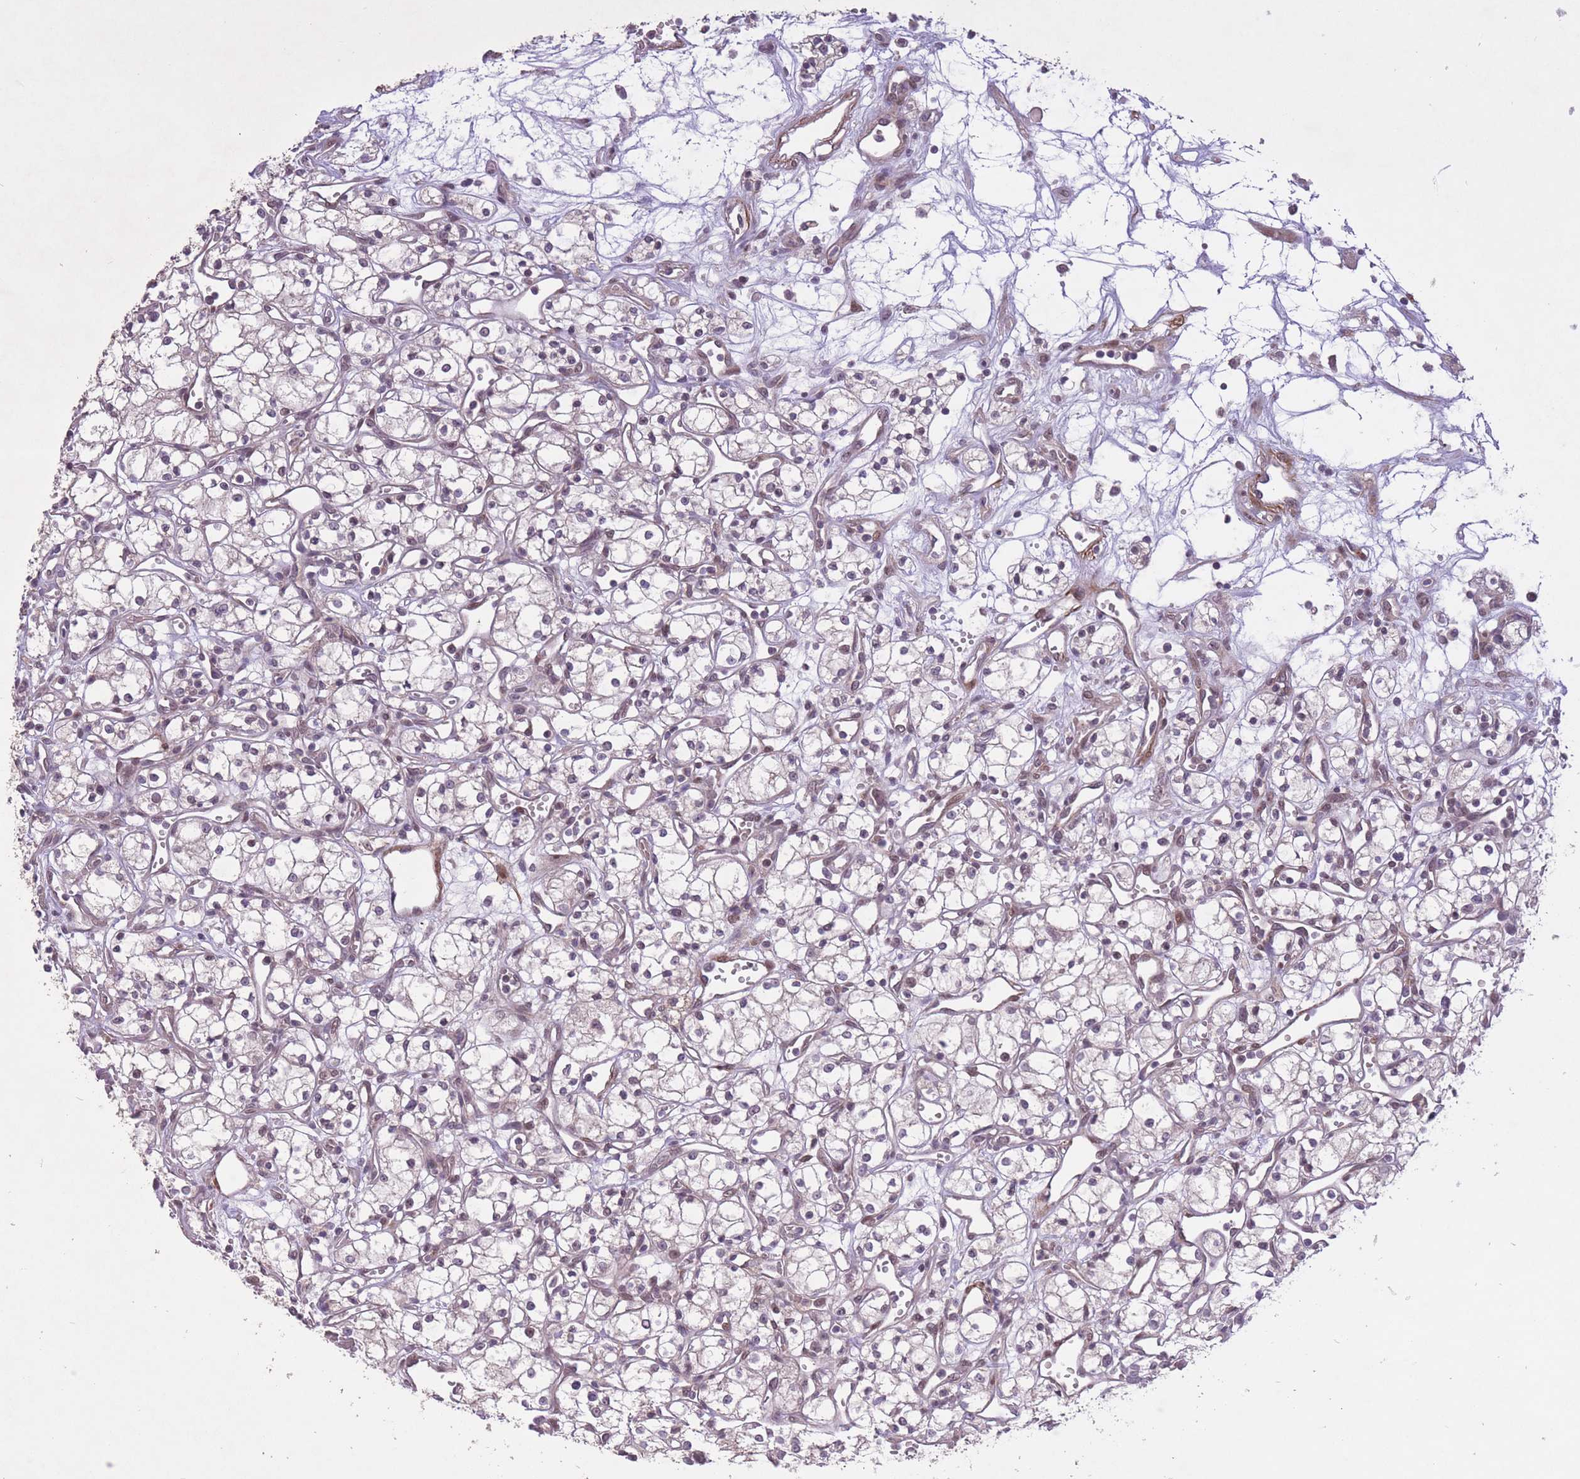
{"staining": {"intensity": "weak", "quantity": "25%-75%", "location": "nuclear"}, "tissue": "renal cancer", "cell_type": "Tumor cells", "image_type": "cancer", "snomed": [{"axis": "morphology", "description": "Adenocarcinoma, NOS"}, {"axis": "topography", "description": "Kidney"}], "caption": "Immunohistochemistry (IHC) of human adenocarcinoma (renal) shows low levels of weak nuclear expression in approximately 25%-75% of tumor cells. (Stains: DAB (3,3'-diaminobenzidine) in brown, nuclei in blue, Microscopy: brightfield microscopy at high magnification).", "gene": "CBX6", "patient": {"sex": "male", "age": 59}}